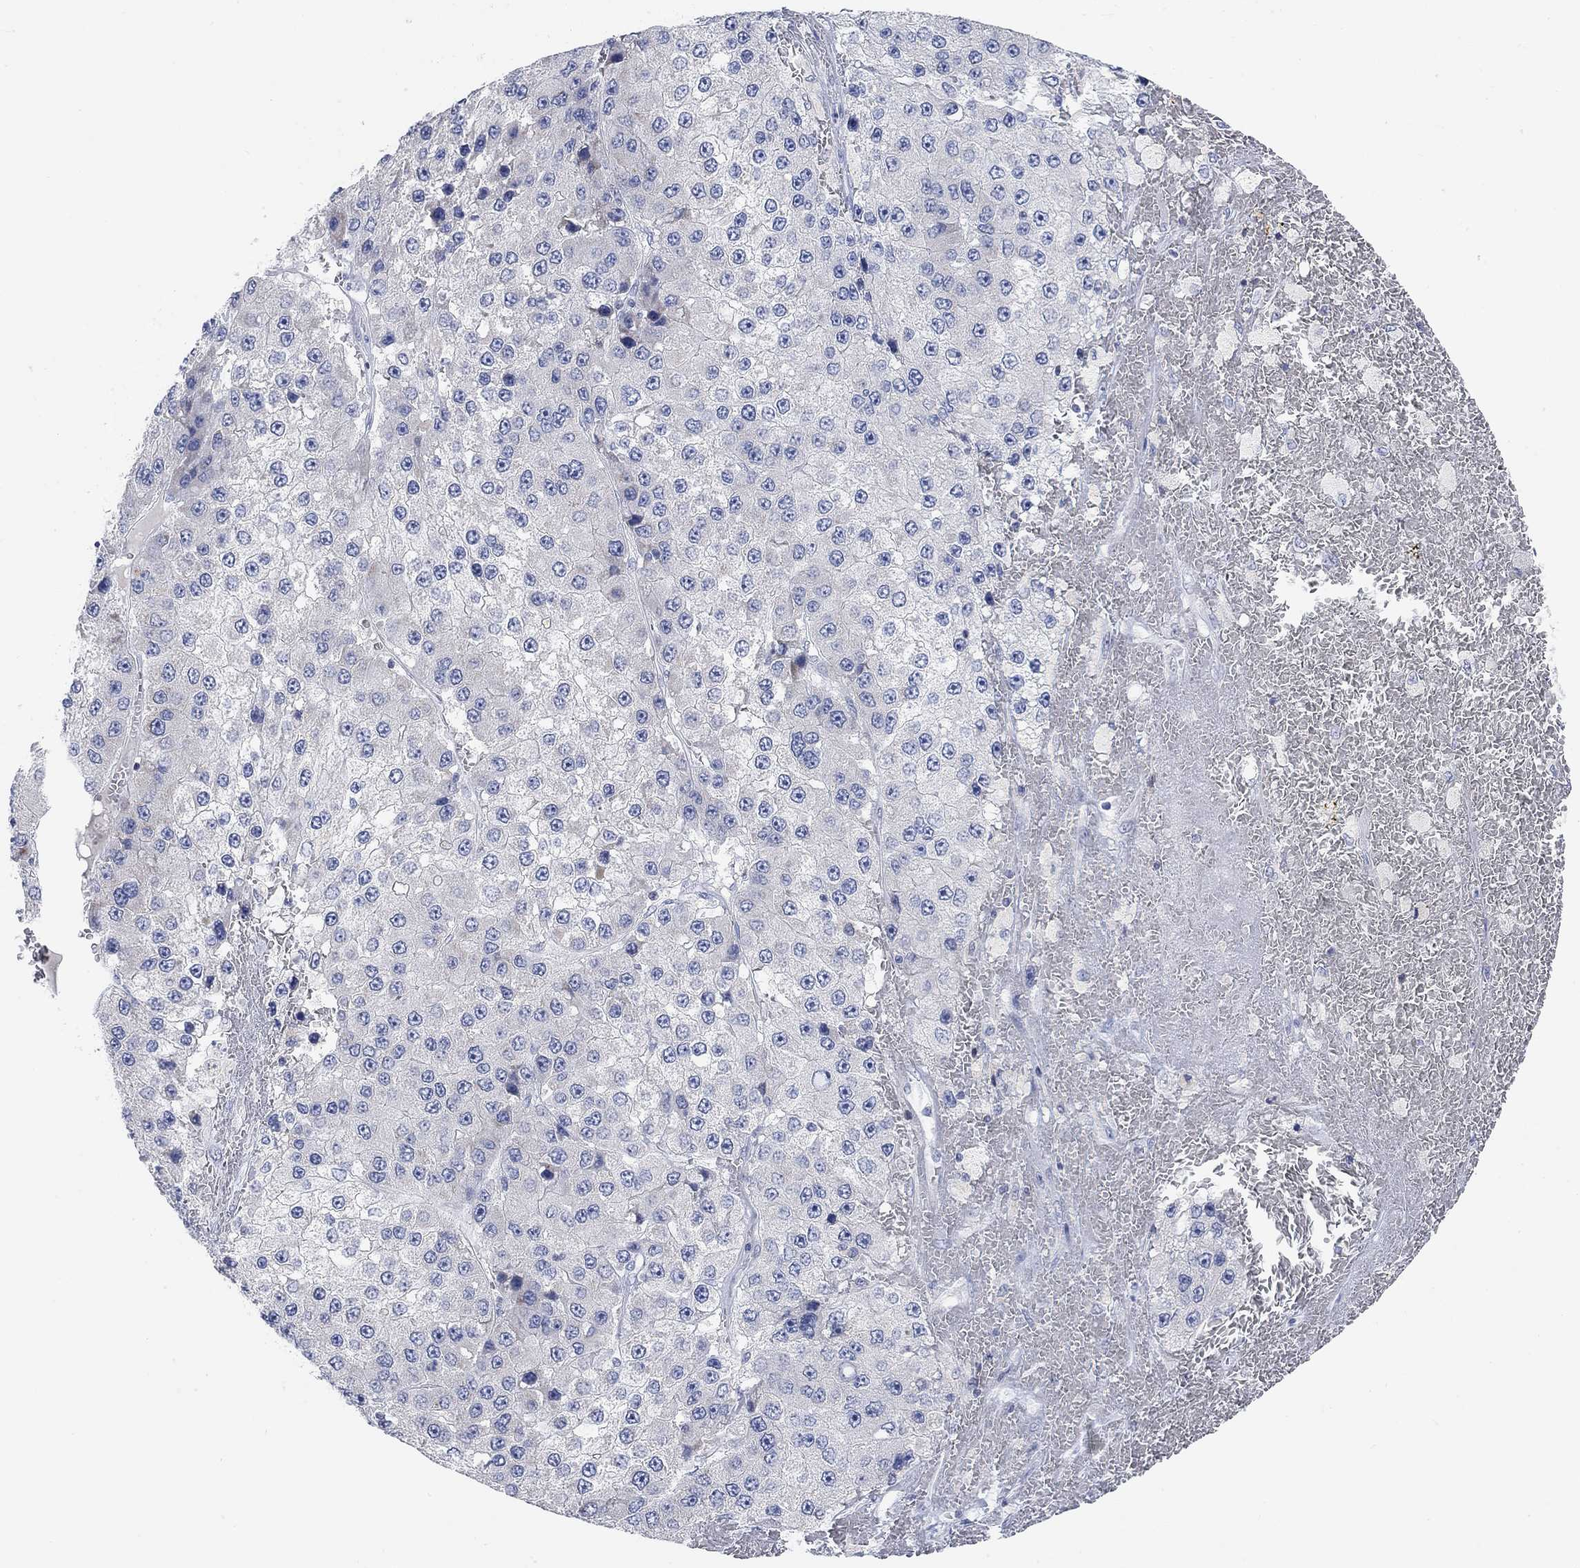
{"staining": {"intensity": "negative", "quantity": "none", "location": "none"}, "tissue": "liver cancer", "cell_type": "Tumor cells", "image_type": "cancer", "snomed": [{"axis": "morphology", "description": "Carcinoma, Hepatocellular, NOS"}, {"axis": "topography", "description": "Liver"}], "caption": "Photomicrograph shows no significant protein positivity in tumor cells of hepatocellular carcinoma (liver).", "gene": "ATP6V1E2", "patient": {"sex": "female", "age": 73}}